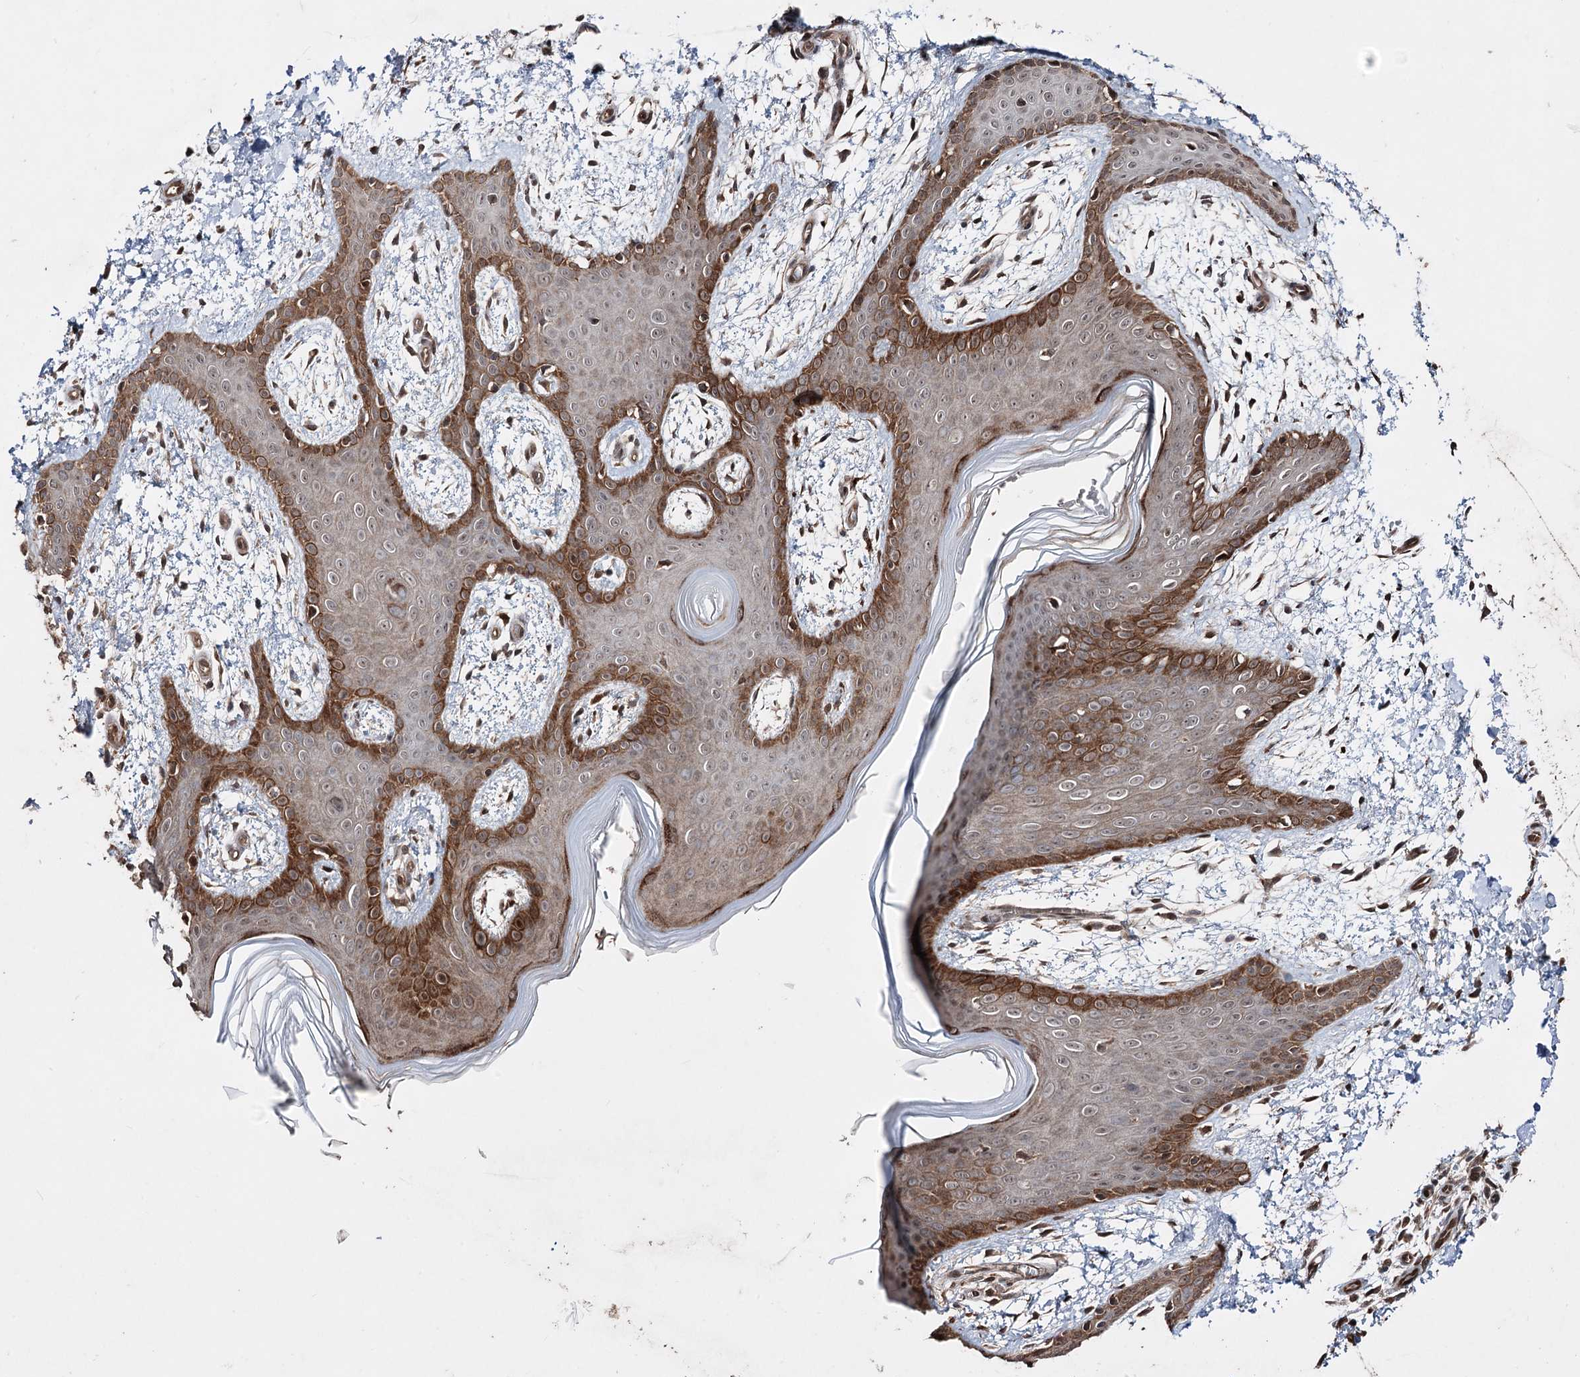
{"staining": {"intensity": "moderate", "quantity": ">75%", "location": "cytoplasmic/membranous,nuclear"}, "tissue": "skin", "cell_type": "Fibroblasts", "image_type": "normal", "snomed": [{"axis": "morphology", "description": "Normal tissue, NOS"}, {"axis": "topography", "description": "Skin"}], "caption": "Brown immunohistochemical staining in benign human skin reveals moderate cytoplasmic/membranous,nuclear expression in approximately >75% of fibroblasts. The staining was performed using DAB to visualize the protein expression in brown, while the nuclei were stained in blue with hematoxylin (Magnification: 20x).", "gene": "CPNE8", "patient": {"sex": "male", "age": 36}}